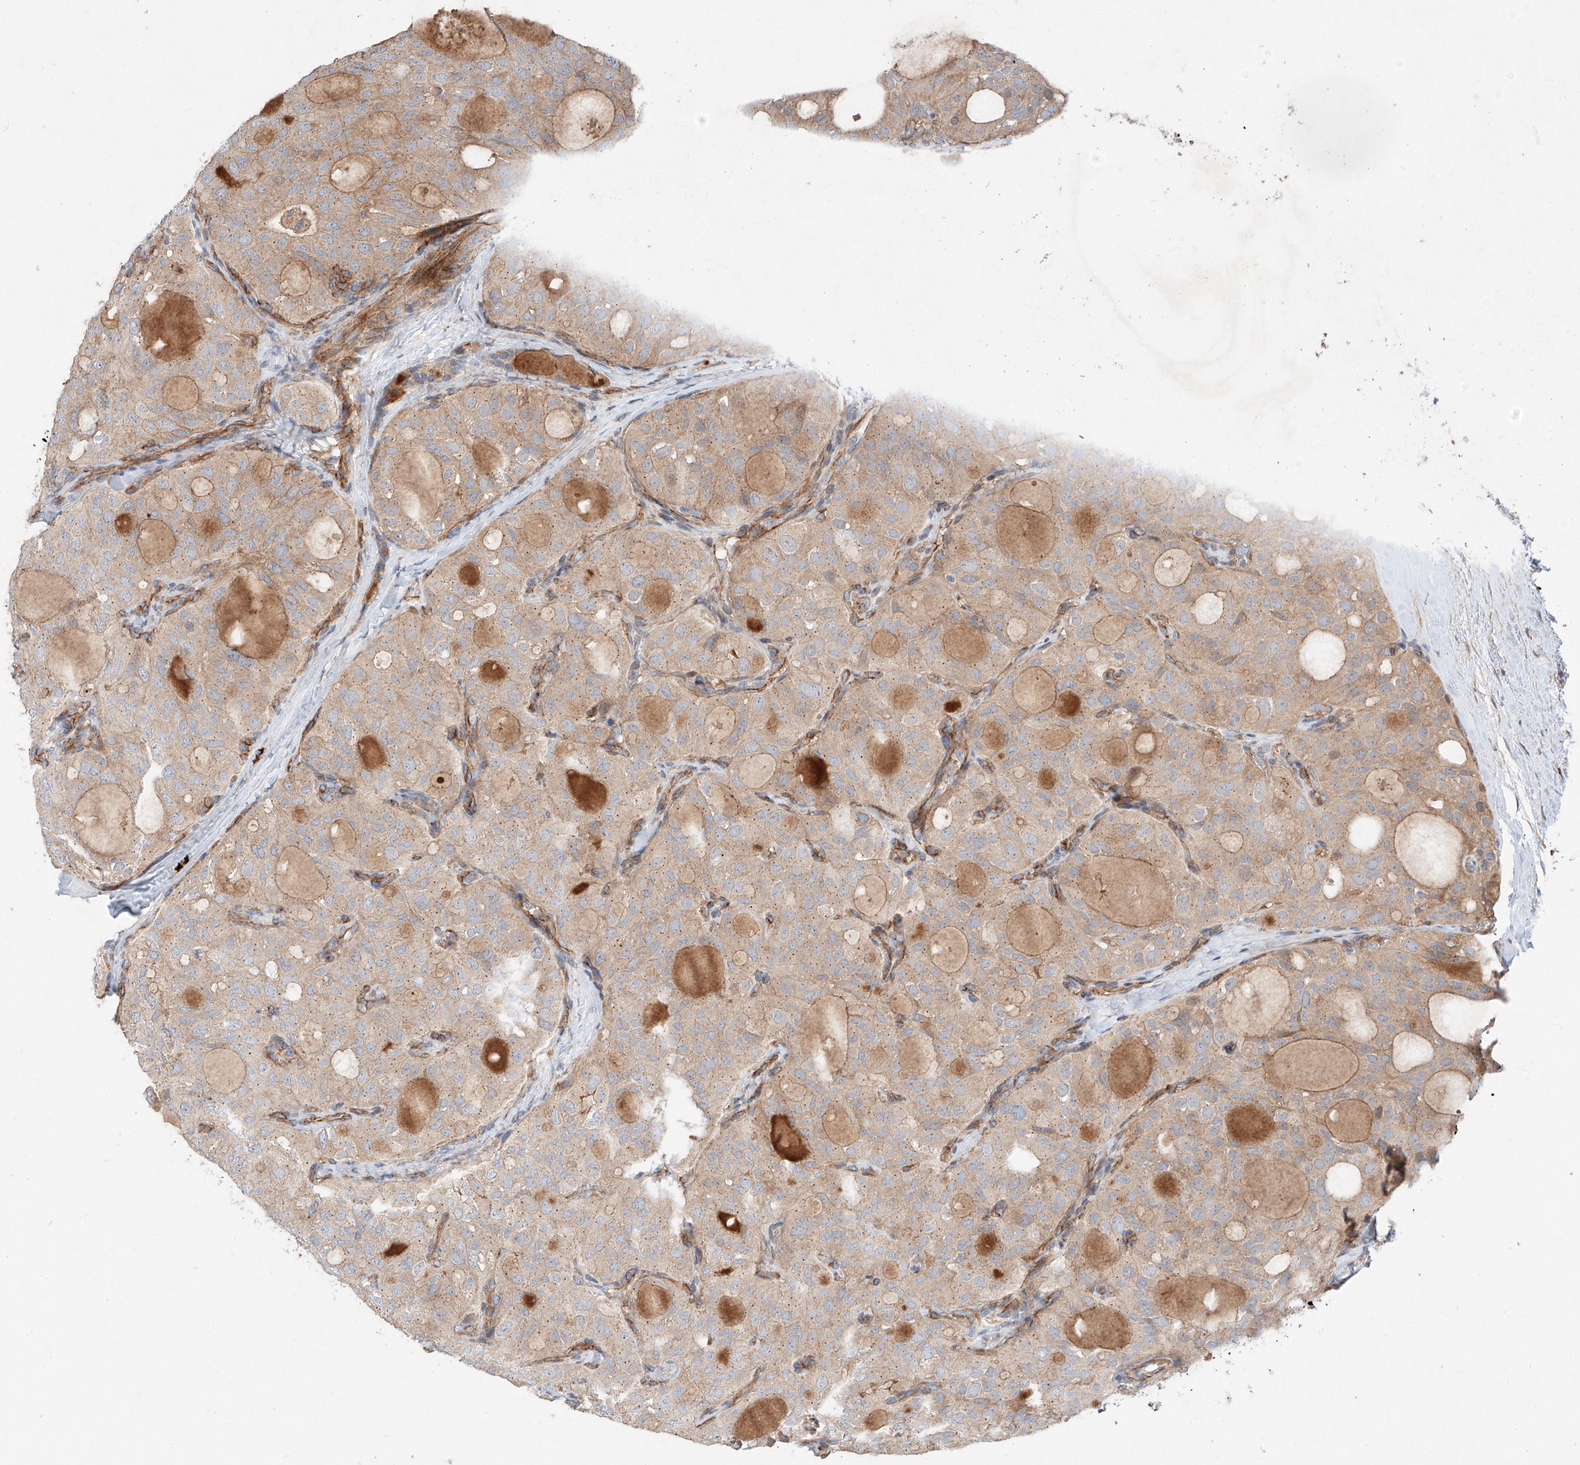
{"staining": {"intensity": "weak", "quantity": ">75%", "location": "cytoplasmic/membranous"}, "tissue": "thyroid cancer", "cell_type": "Tumor cells", "image_type": "cancer", "snomed": [{"axis": "morphology", "description": "Follicular adenoma carcinoma, NOS"}, {"axis": "topography", "description": "Thyroid gland"}], "caption": "This photomicrograph reveals follicular adenoma carcinoma (thyroid) stained with immunohistochemistry (IHC) to label a protein in brown. The cytoplasmic/membranous of tumor cells show weak positivity for the protein. Nuclei are counter-stained blue.", "gene": "MINDY4", "patient": {"sex": "male", "age": 75}}